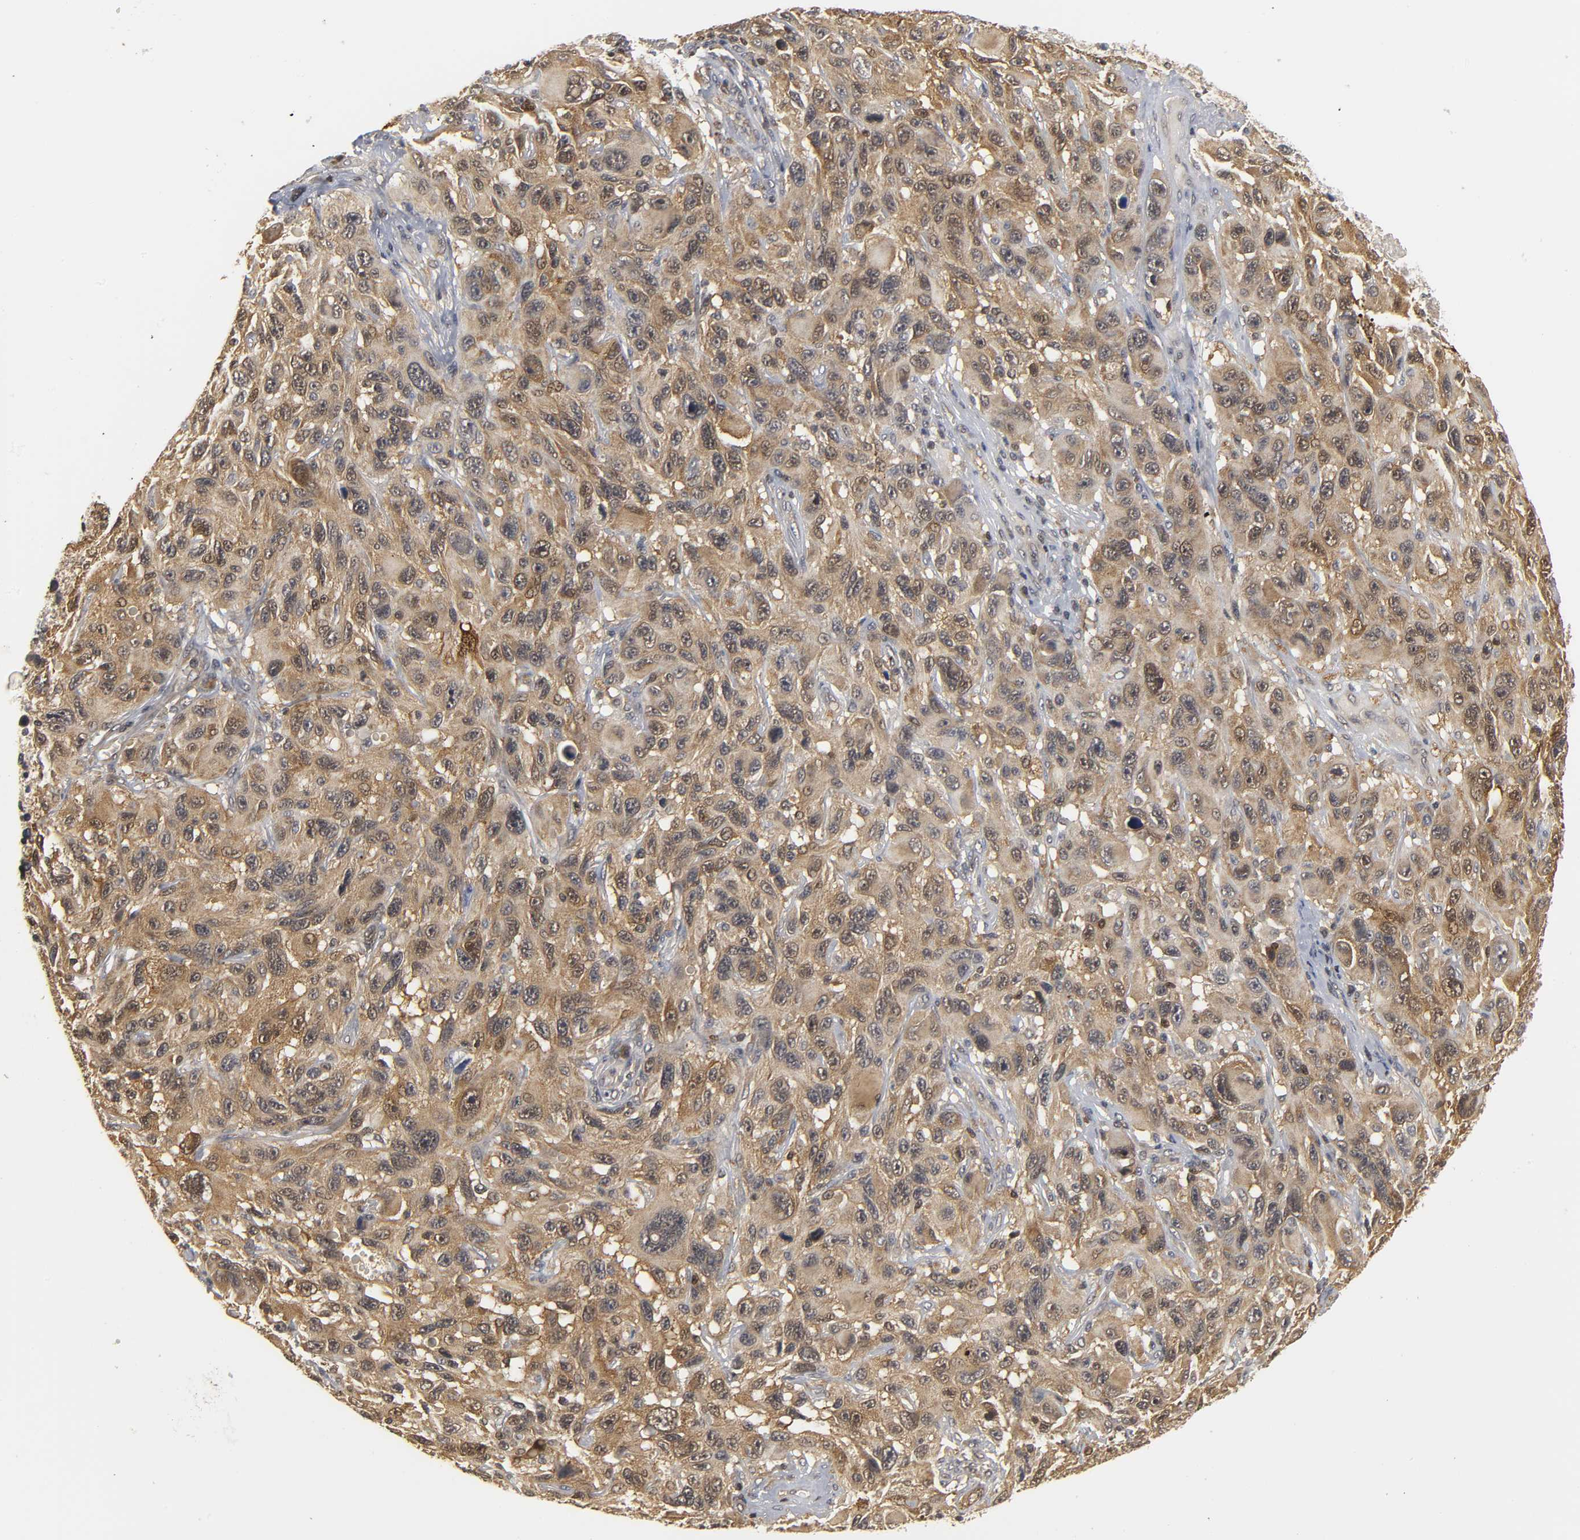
{"staining": {"intensity": "moderate", "quantity": ">75%", "location": "cytoplasmic/membranous,nuclear"}, "tissue": "melanoma", "cell_type": "Tumor cells", "image_type": "cancer", "snomed": [{"axis": "morphology", "description": "Malignant melanoma, NOS"}, {"axis": "topography", "description": "Skin"}], "caption": "An IHC photomicrograph of neoplastic tissue is shown. Protein staining in brown labels moderate cytoplasmic/membranous and nuclear positivity in melanoma within tumor cells. (brown staining indicates protein expression, while blue staining denotes nuclei).", "gene": "PARK7", "patient": {"sex": "male", "age": 53}}